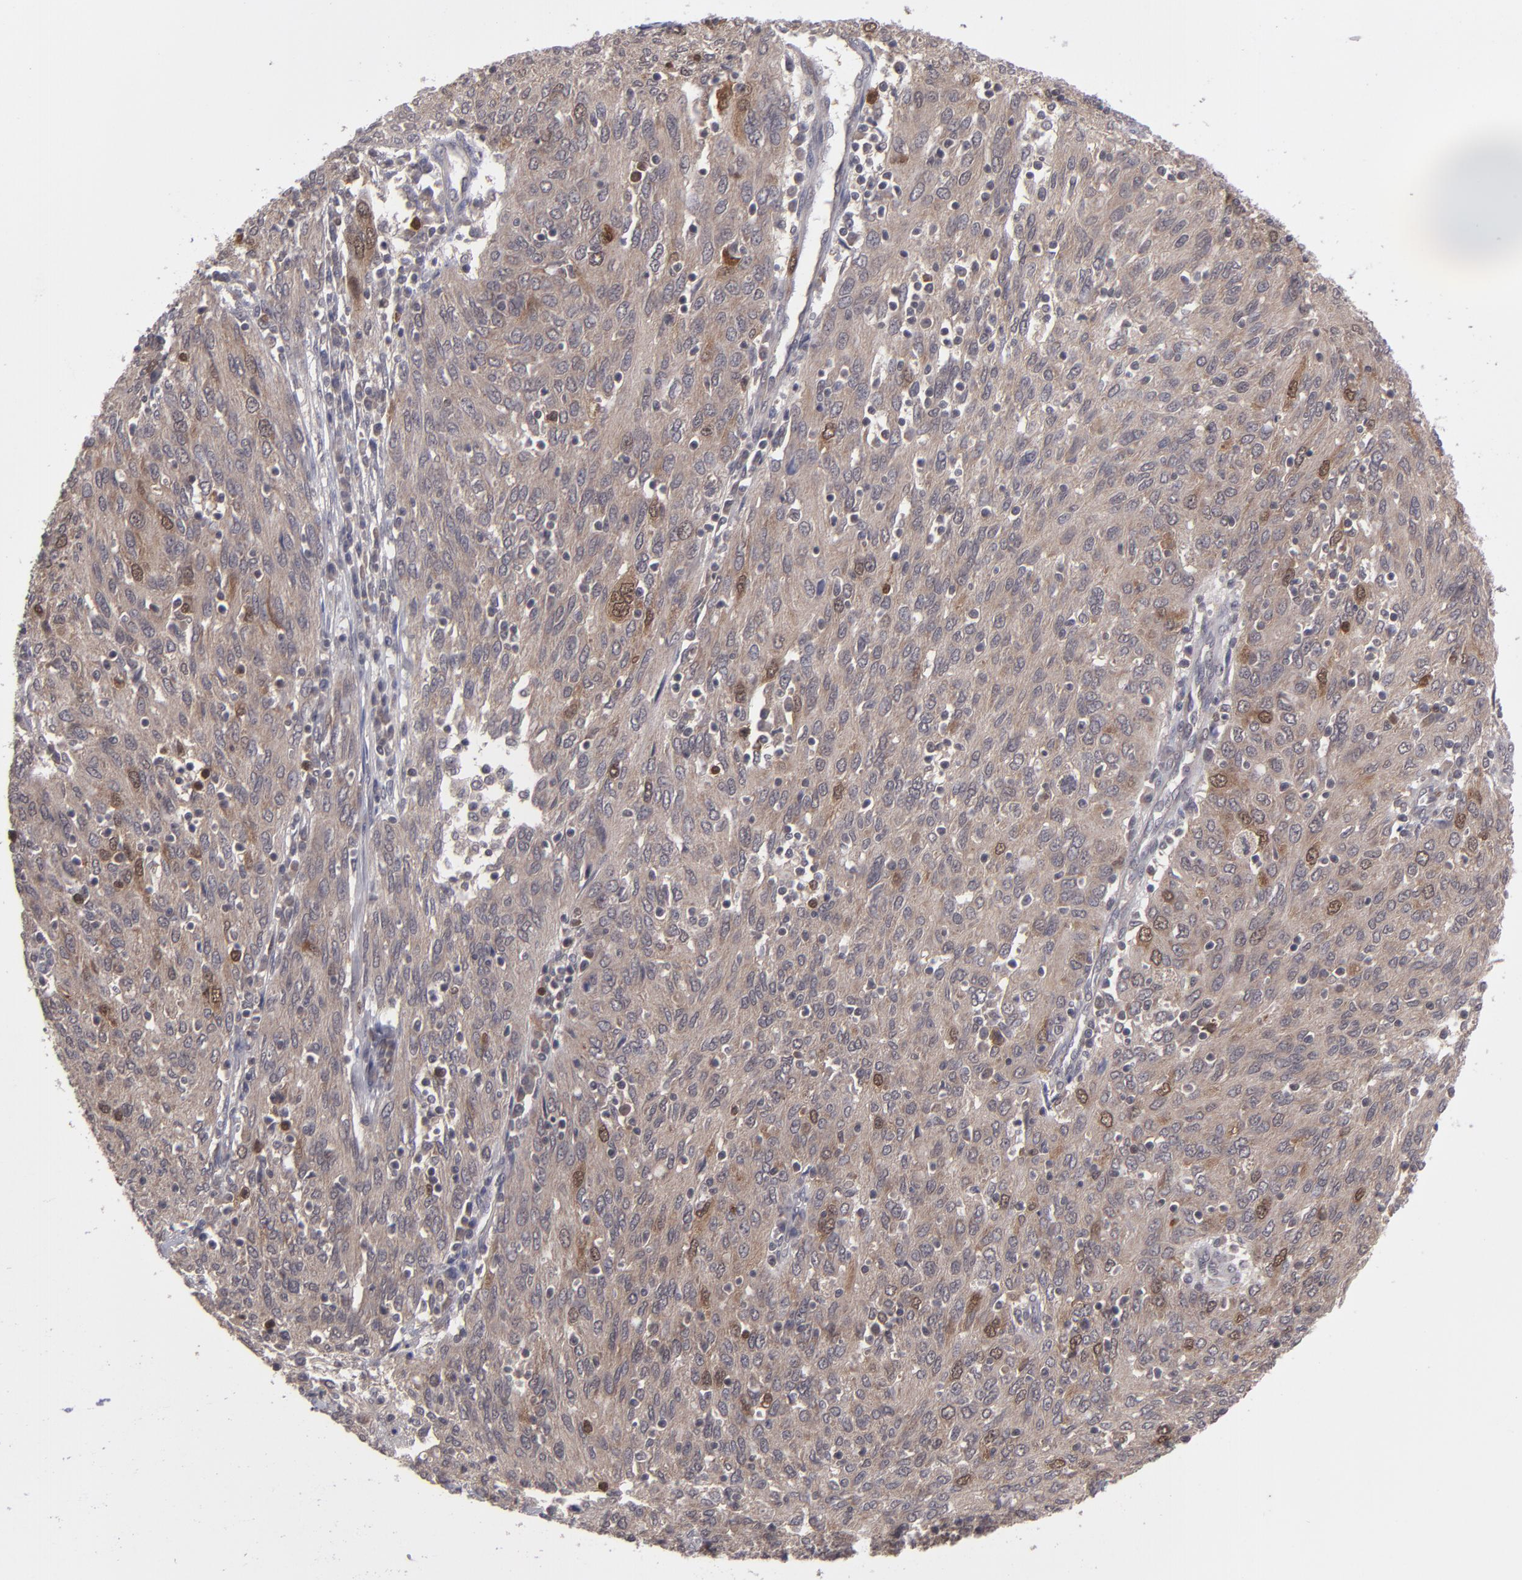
{"staining": {"intensity": "moderate", "quantity": ">75%", "location": "cytoplasmic/membranous"}, "tissue": "ovarian cancer", "cell_type": "Tumor cells", "image_type": "cancer", "snomed": [{"axis": "morphology", "description": "Carcinoma, endometroid"}, {"axis": "topography", "description": "Ovary"}], "caption": "Protein expression analysis of human ovarian cancer reveals moderate cytoplasmic/membranous staining in approximately >75% of tumor cells.", "gene": "TYMS", "patient": {"sex": "female", "age": 50}}